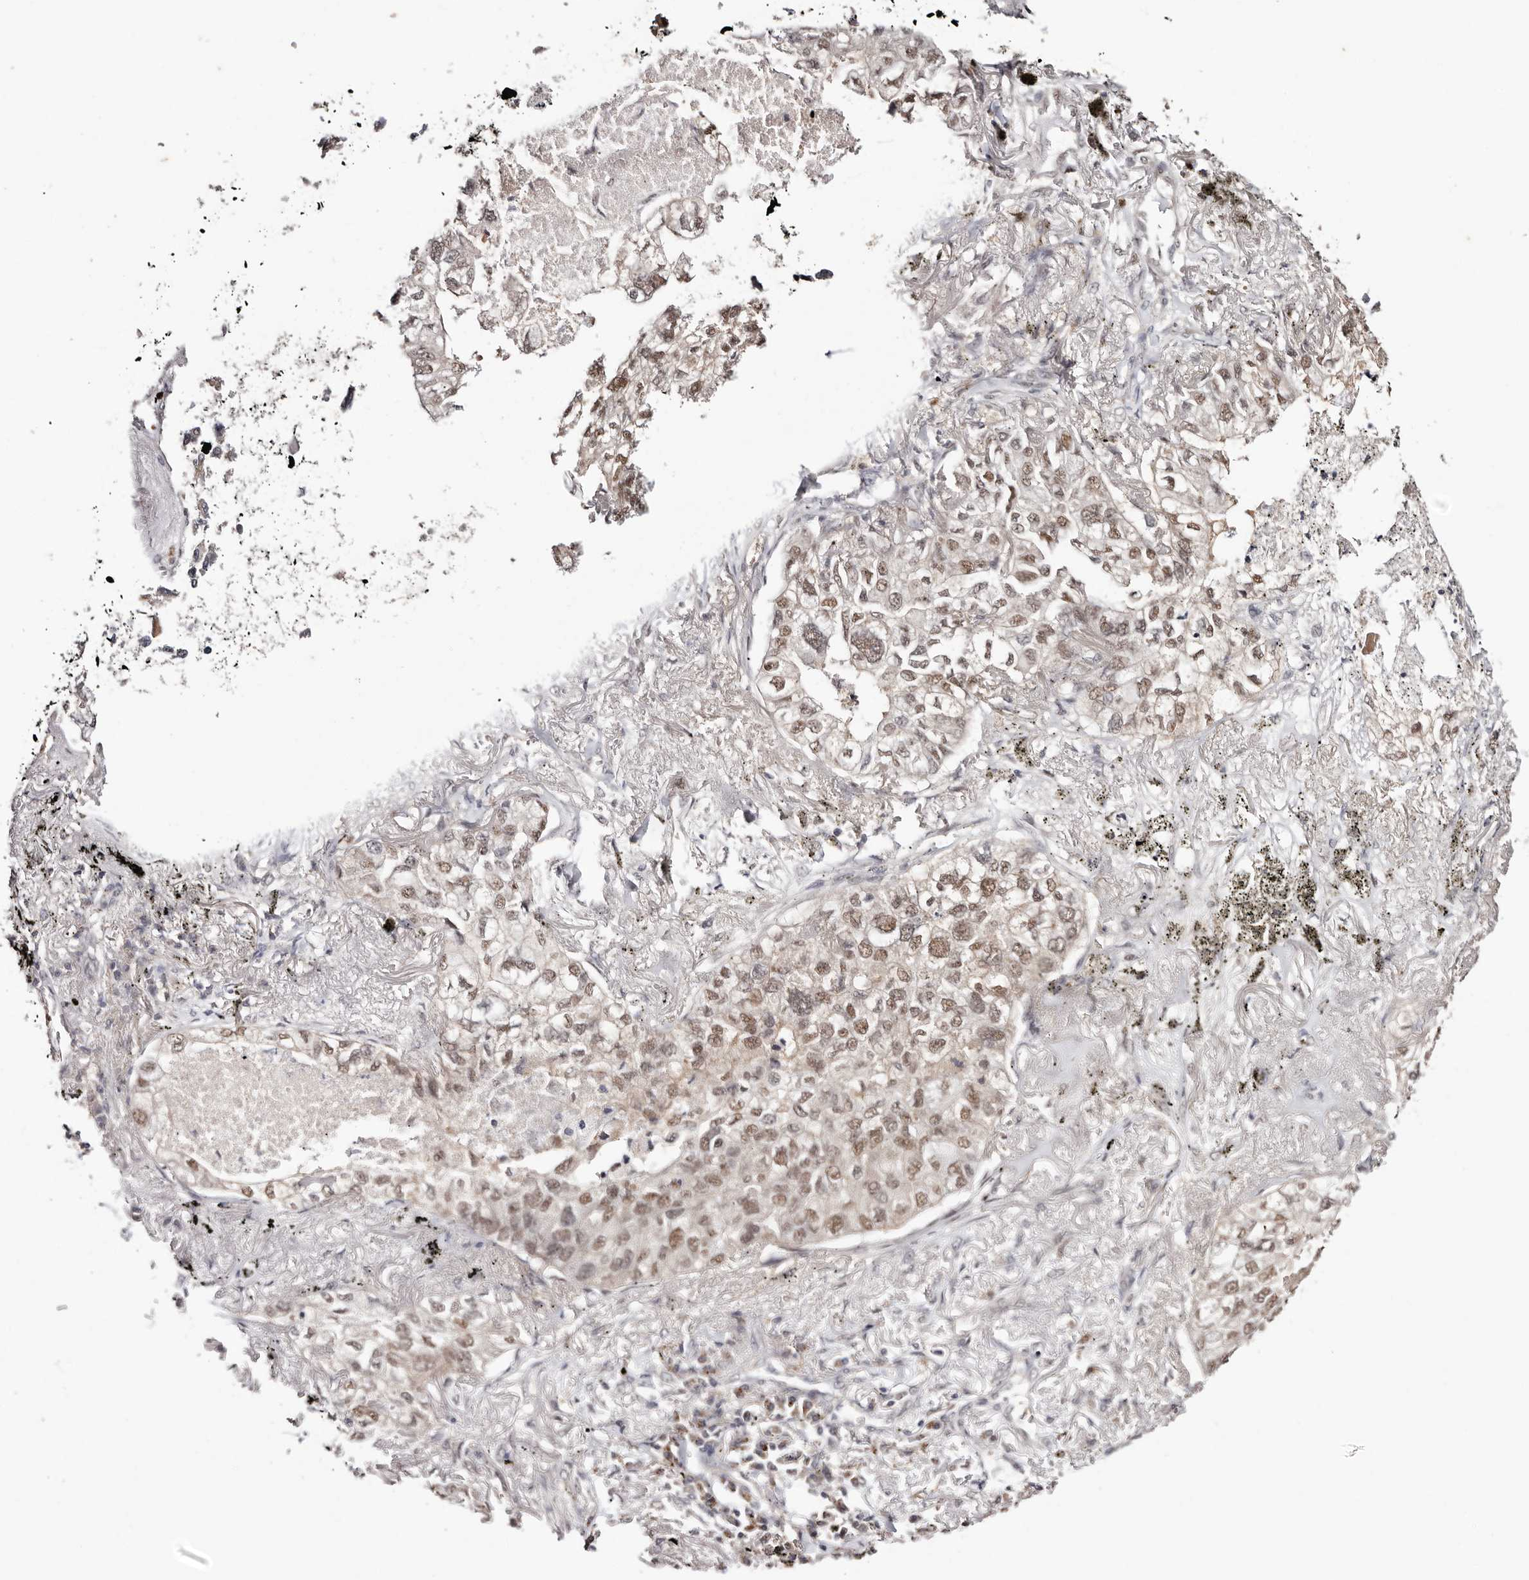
{"staining": {"intensity": "weak", "quantity": ">75%", "location": "nuclear"}, "tissue": "lung cancer", "cell_type": "Tumor cells", "image_type": "cancer", "snomed": [{"axis": "morphology", "description": "Adenocarcinoma, NOS"}, {"axis": "topography", "description": "Lung"}], "caption": "Immunohistochemistry (IHC) of lung cancer (adenocarcinoma) reveals low levels of weak nuclear positivity in approximately >75% of tumor cells.", "gene": "TYW3", "patient": {"sex": "male", "age": 65}}